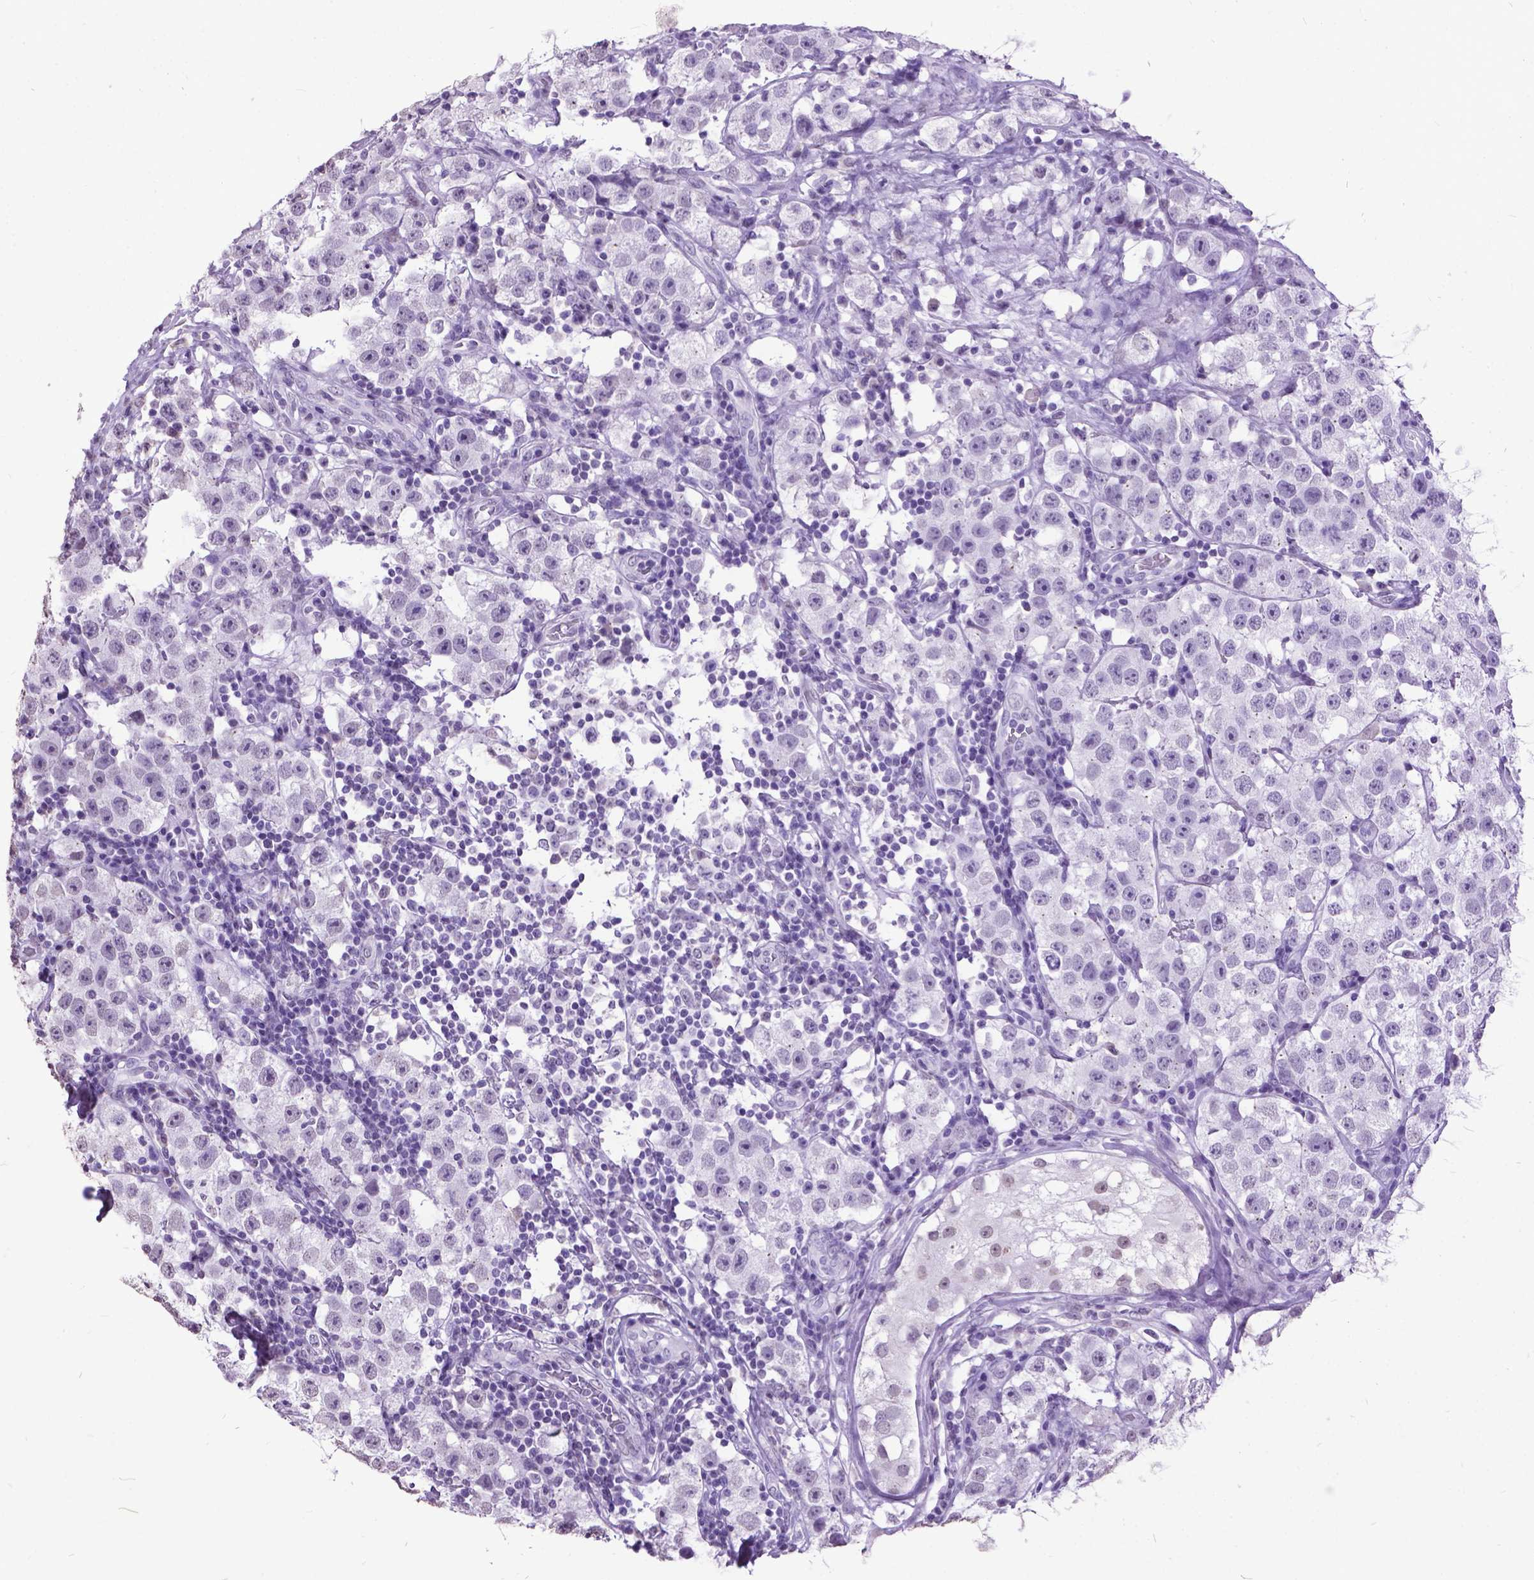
{"staining": {"intensity": "negative", "quantity": "none", "location": "none"}, "tissue": "testis cancer", "cell_type": "Tumor cells", "image_type": "cancer", "snomed": [{"axis": "morphology", "description": "Seminoma, NOS"}, {"axis": "topography", "description": "Testis"}], "caption": "Protein analysis of testis cancer reveals no significant staining in tumor cells.", "gene": "MARCHF10", "patient": {"sex": "male", "age": 34}}